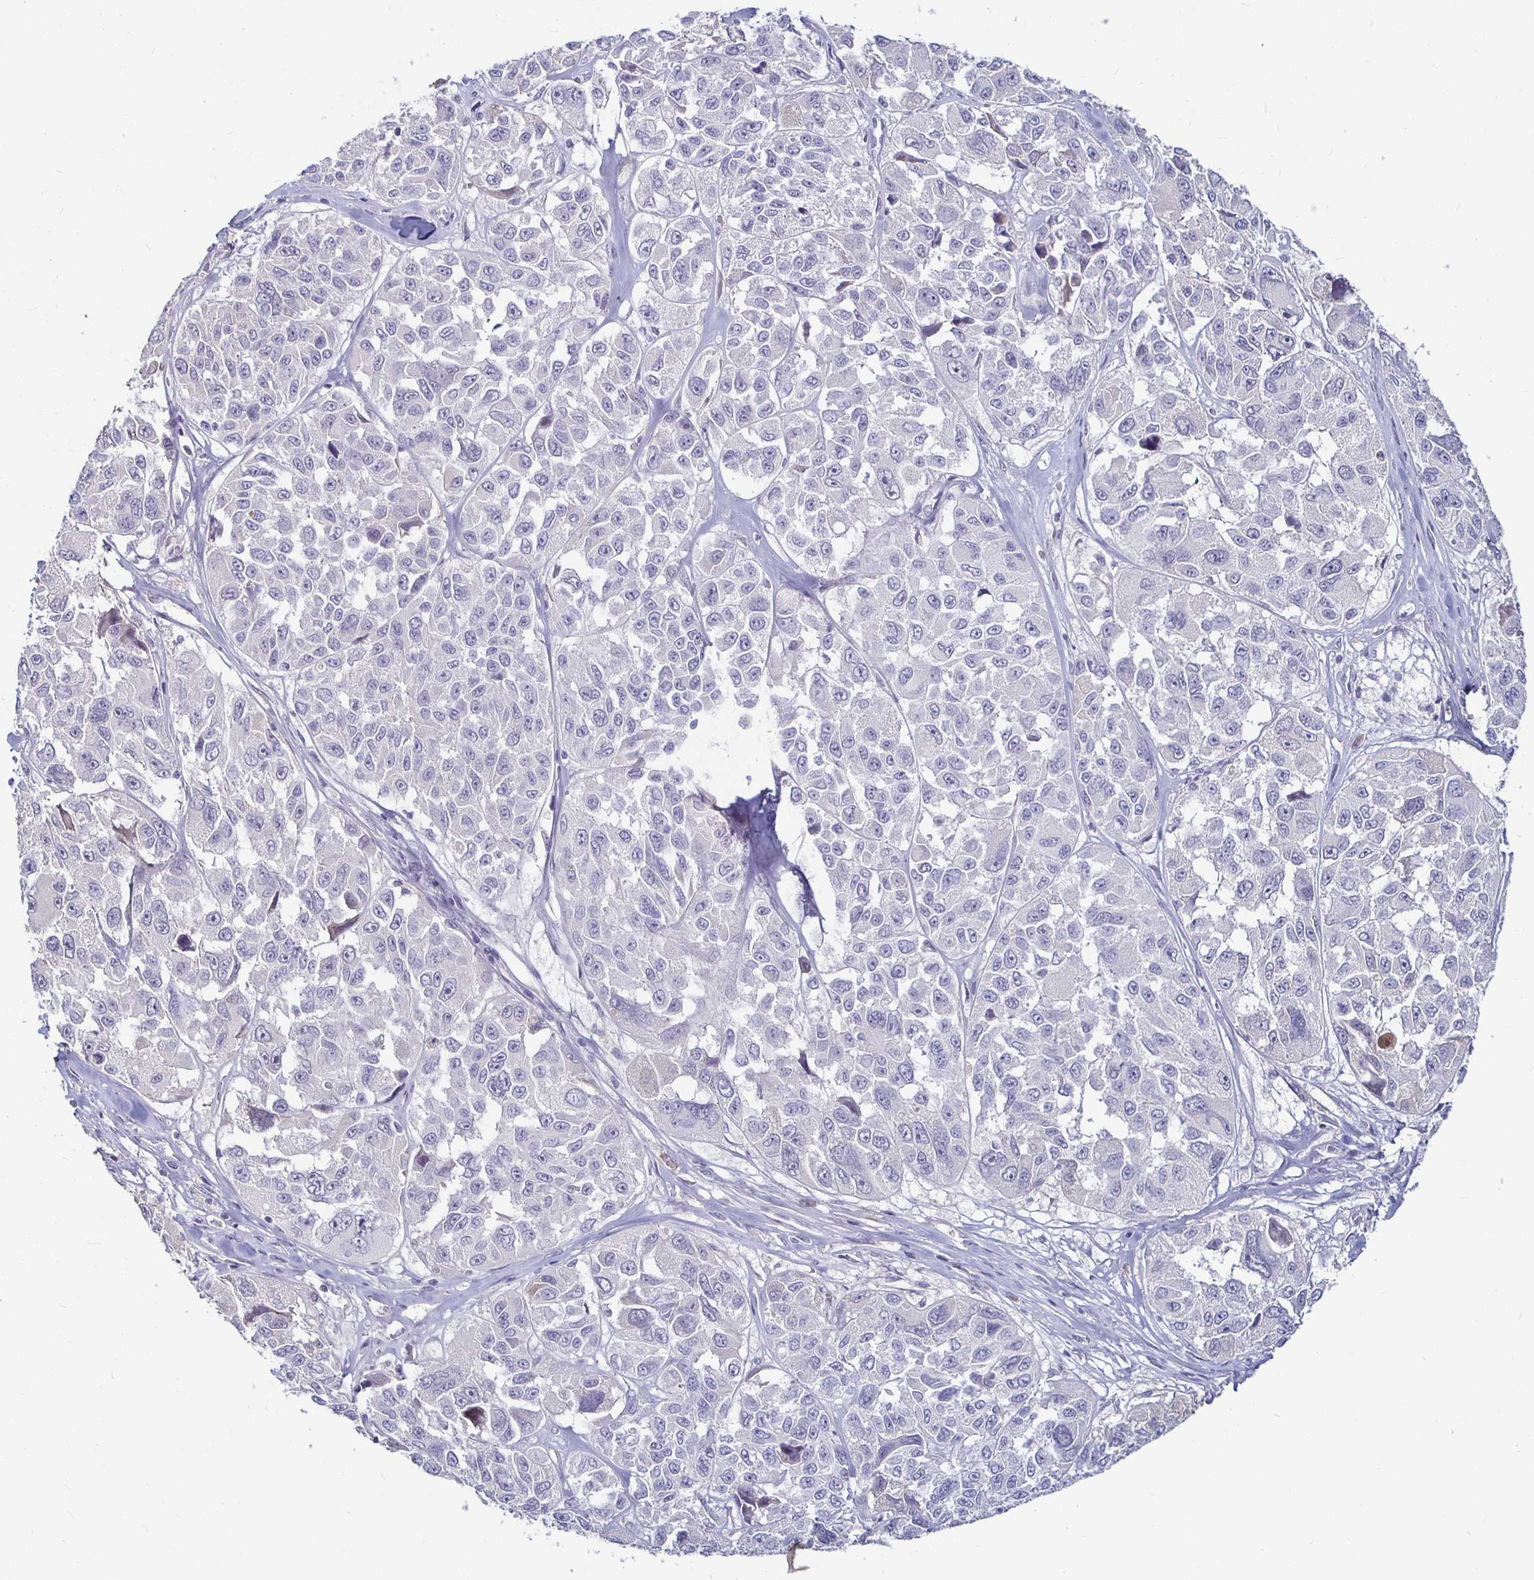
{"staining": {"intensity": "negative", "quantity": "none", "location": "none"}, "tissue": "melanoma", "cell_type": "Tumor cells", "image_type": "cancer", "snomed": [{"axis": "morphology", "description": "Malignant melanoma, NOS"}, {"axis": "topography", "description": "Skin"}], "caption": "IHC histopathology image of melanoma stained for a protein (brown), which shows no positivity in tumor cells.", "gene": "RNF144B", "patient": {"sex": "female", "age": 66}}